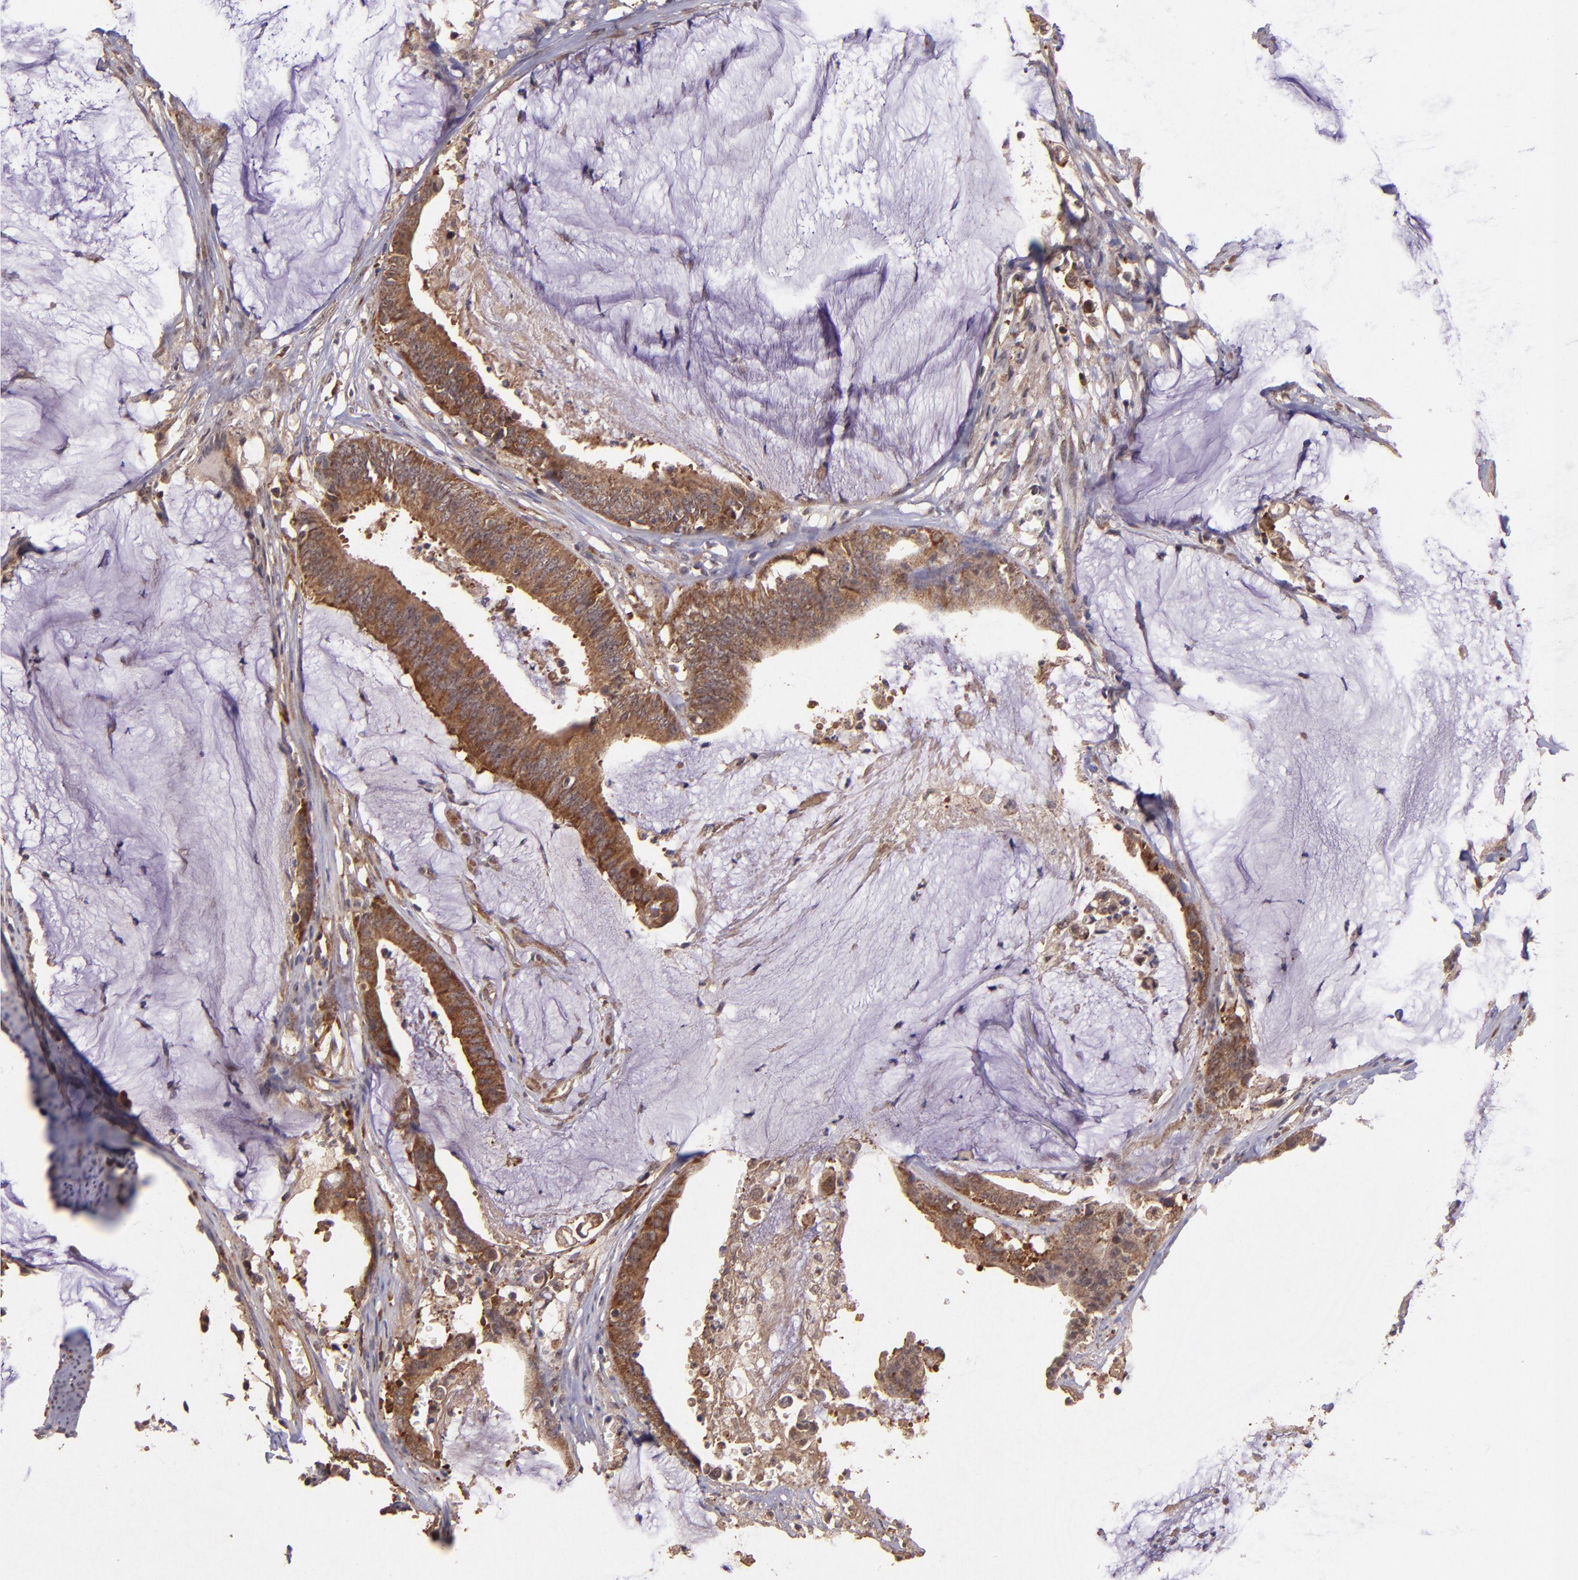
{"staining": {"intensity": "strong", "quantity": ">75%", "location": "cytoplasmic/membranous"}, "tissue": "colorectal cancer", "cell_type": "Tumor cells", "image_type": "cancer", "snomed": [{"axis": "morphology", "description": "Adenocarcinoma, NOS"}, {"axis": "topography", "description": "Rectum"}], "caption": "Immunohistochemistry staining of colorectal adenocarcinoma, which shows high levels of strong cytoplasmic/membranous positivity in approximately >75% of tumor cells indicating strong cytoplasmic/membranous protein expression. The staining was performed using DAB (brown) for protein detection and nuclei were counterstained in hematoxylin (blue).", "gene": "USP51", "patient": {"sex": "female", "age": 66}}